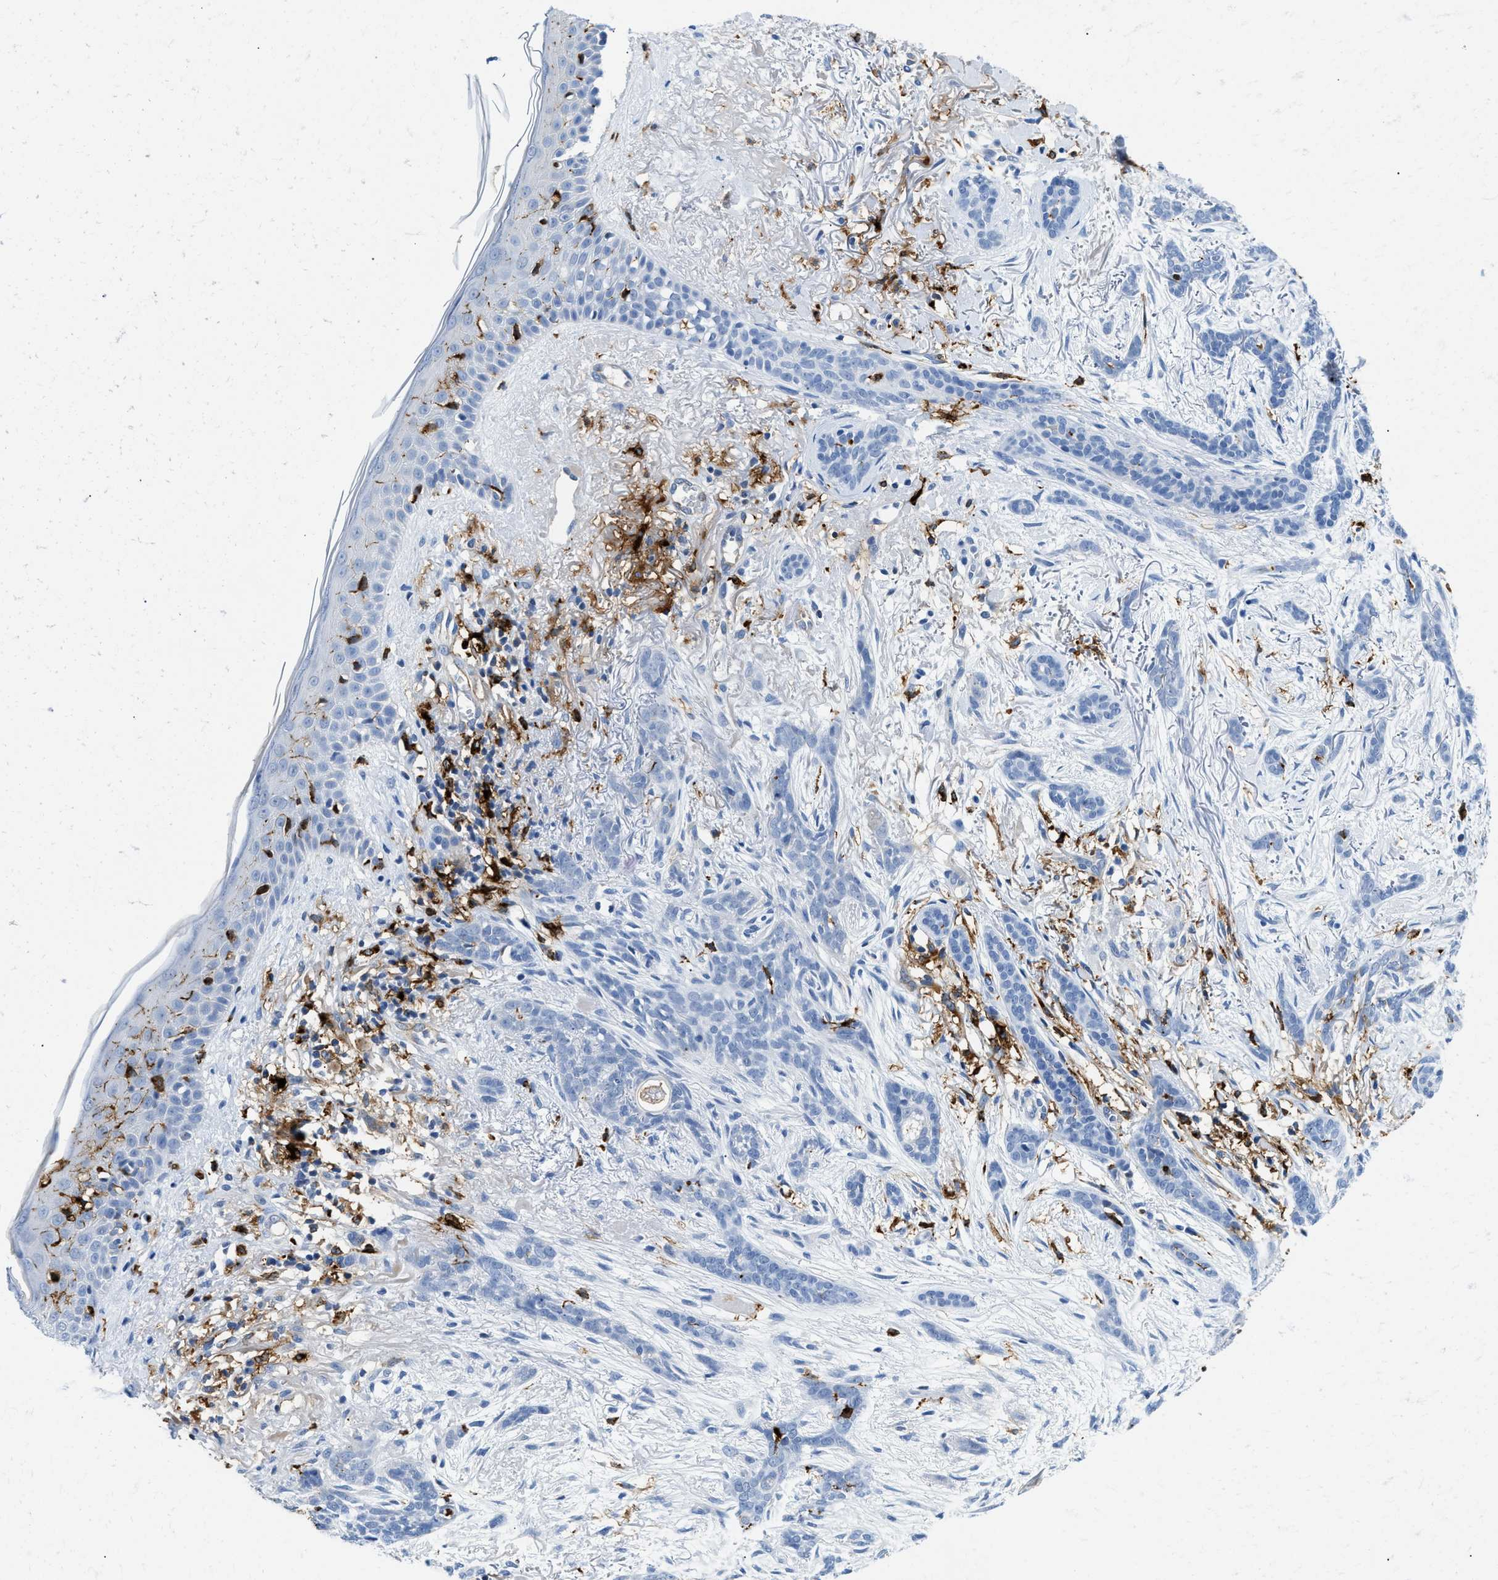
{"staining": {"intensity": "negative", "quantity": "none", "location": "none"}, "tissue": "skin cancer", "cell_type": "Tumor cells", "image_type": "cancer", "snomed": [{"axis": "morphology", "description": "Basal cell carcinoma"}, {"axis": "morphology", "description": "Adnexal tumor, benign"}, {"axis": "topography", "description": "Skin"}], "caption": "Histopathology image shows no significant protein positivity in tumor cells of skin benign adnexal tumor.", "gene": "CD226", "patient": {"sex": "female", "age": 42}}